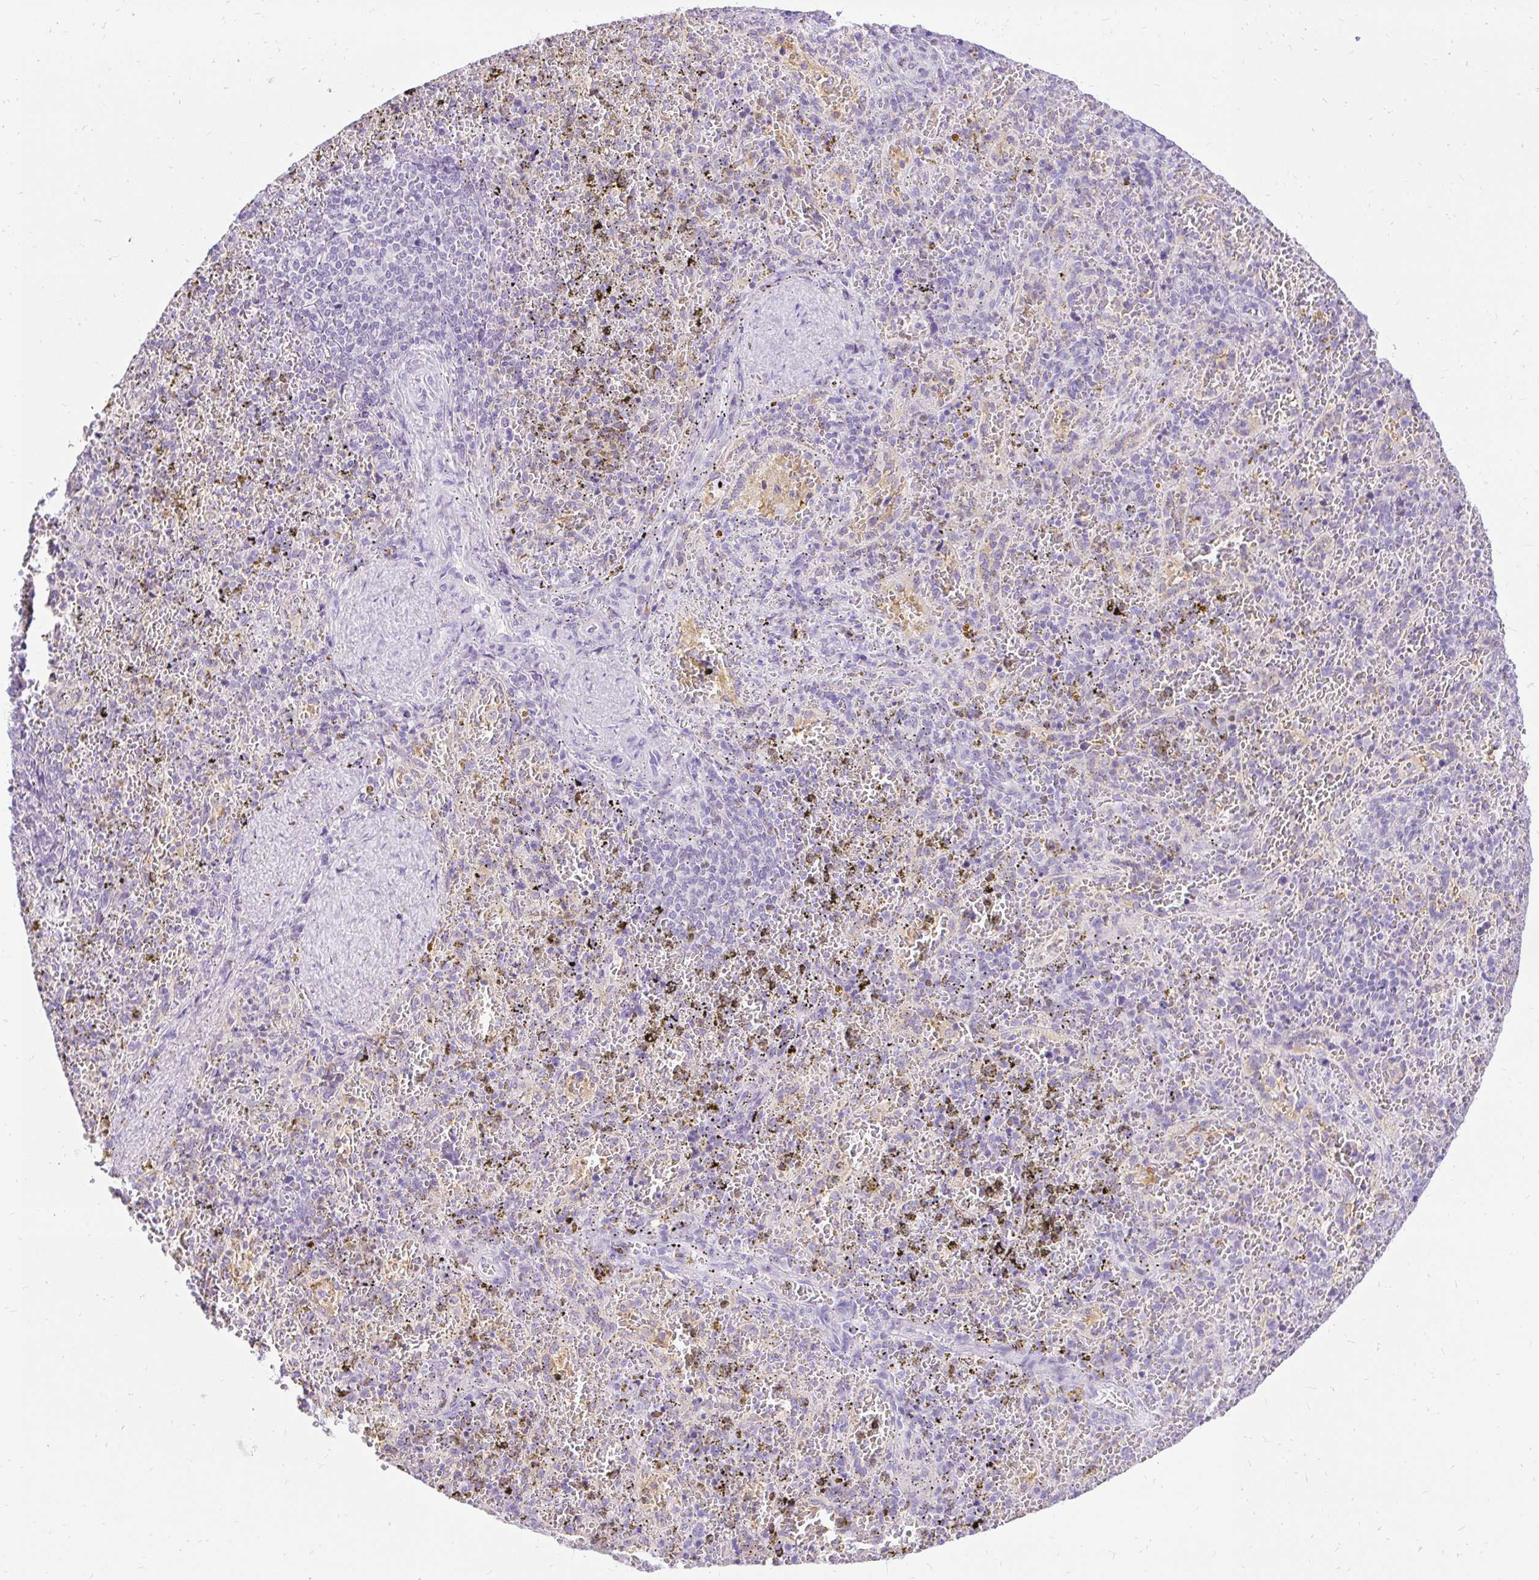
{"staining": {"intensity": "negative", "quantity": "none", "location": "none"}, "tissue": "spleen", "cell_type": "Cells in red pulp", "image_type": "normal", "snomed": [{"axis": "morphology", "description": "Normal tissue, NOS"}, {"axis": "topography", "description": "Spleen"}], "caption": "Photomicrograph shows no protein positivity in cells in red pulp of normal spleen.", "gene": "FATE1", "patient": {"sex": "female", "age": 50}}